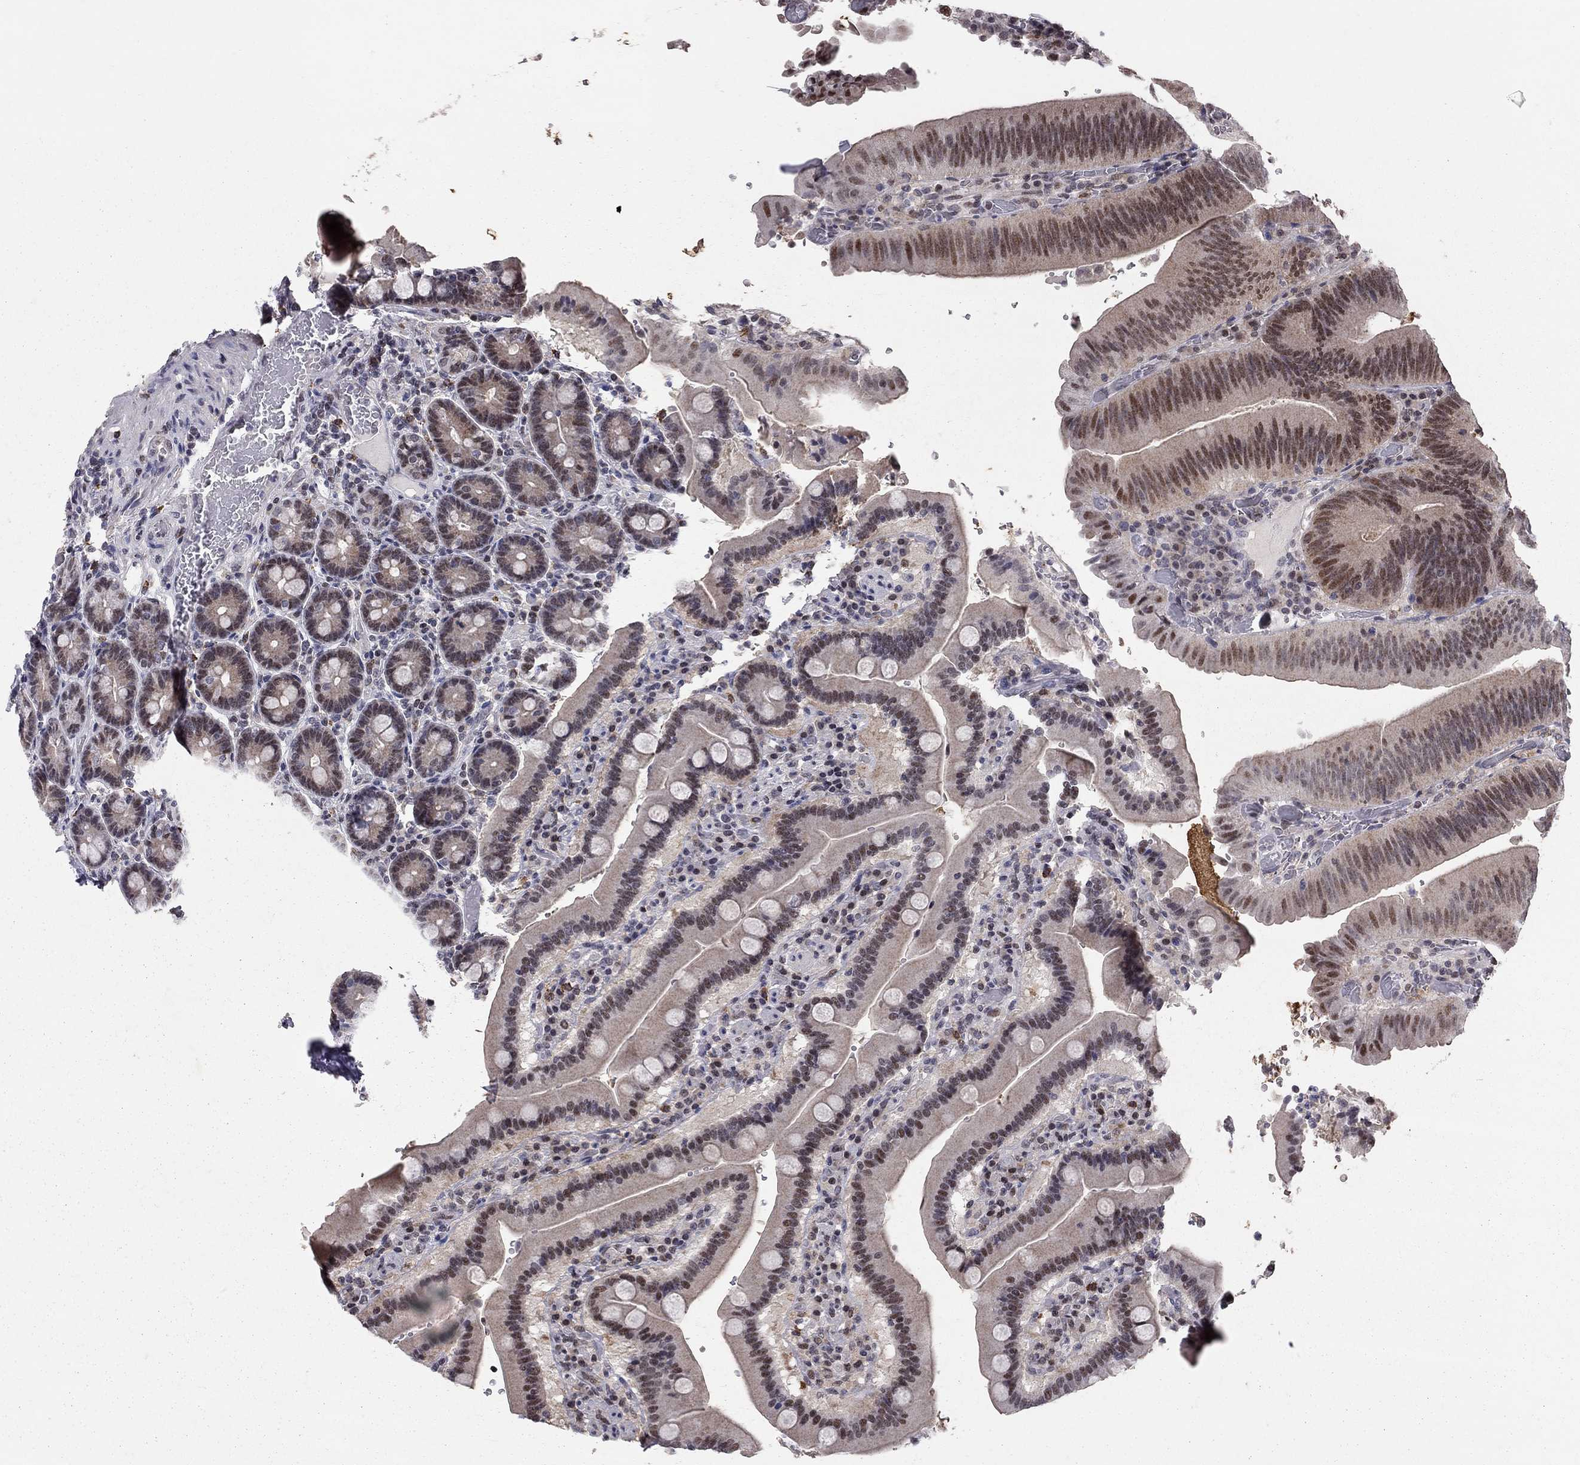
{"staining": {"intensity": "weak", "quantity": "25%-75%", "location": "nuclear"}, "tissue": "duodenum", "cell_type": "Glandular cells", "image_type": "normal", "snomed": [{"axis": "morphology", "description": "Normal tissue, NOS"}, {"axis": "topography", "description": "Duodenum"}], "caption": "Duodenum stained for a protein (brown) exhibits weak nuclear positive staining in approximately 25%-75% of glandular cells.", "gene": "HDAC3", "patient": {"sex": "female", "age": 62}}